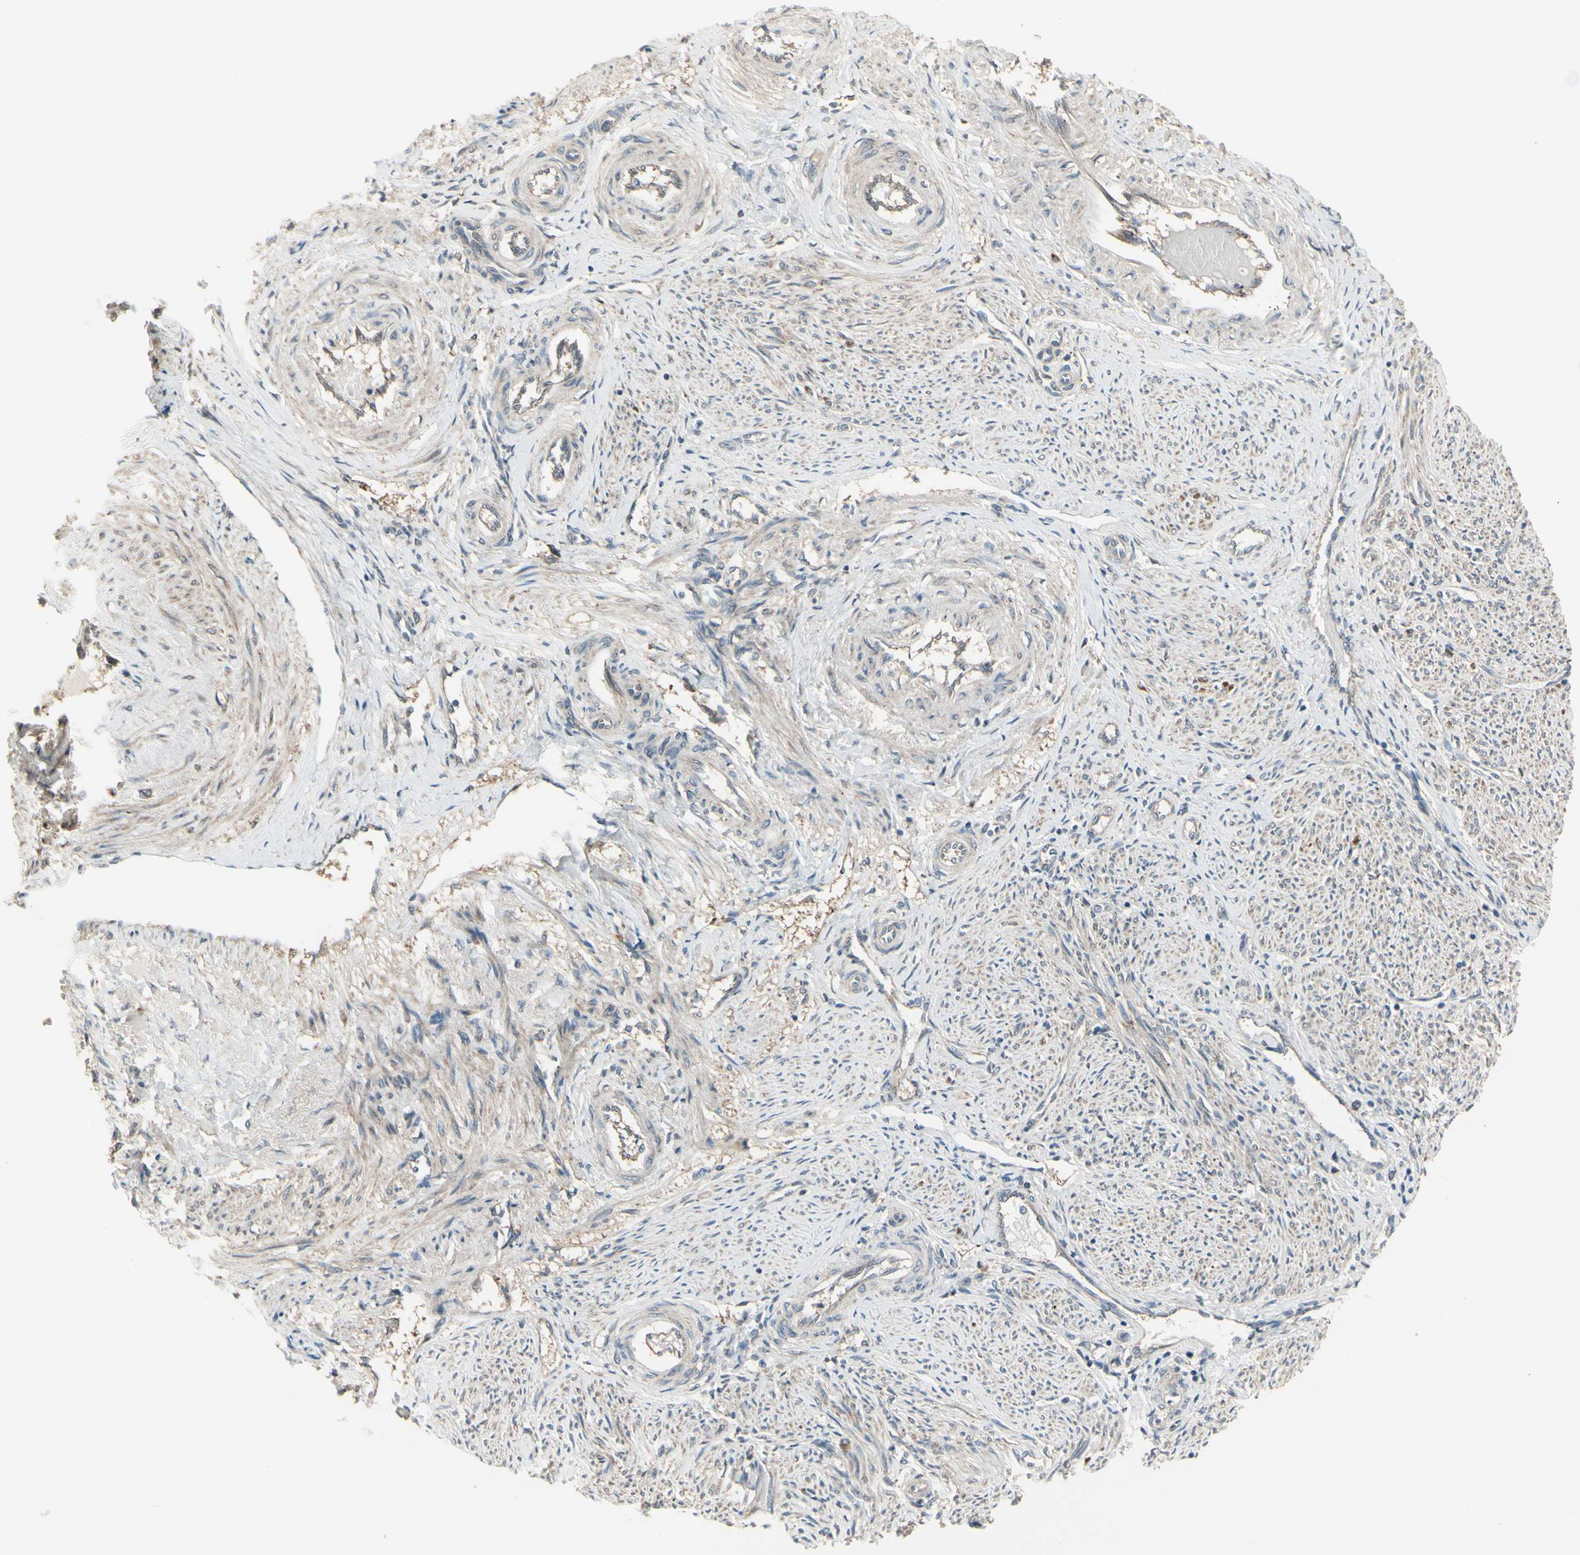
{"staining": {"intensity": "negative", "quantity": "none", "location": "none"}, "tissue": "endometrium", "cell_type": "Cells in endometrial stroma", "image_type": "normal", "snomed": [{"axis": "morphology", "description": "Normal tissue, NOS"}, {"axis": "topography", "description": "Endometrium"}], "caption": "Unremarkable endometrium was stained to show a protein in brown. There is no significant staining in cells in endometrial stroma. (Brightfield microscopy of DAB IHC at high magnification).", "gene": "NAXD", "patient": {"sex": "female", "age": 42}}